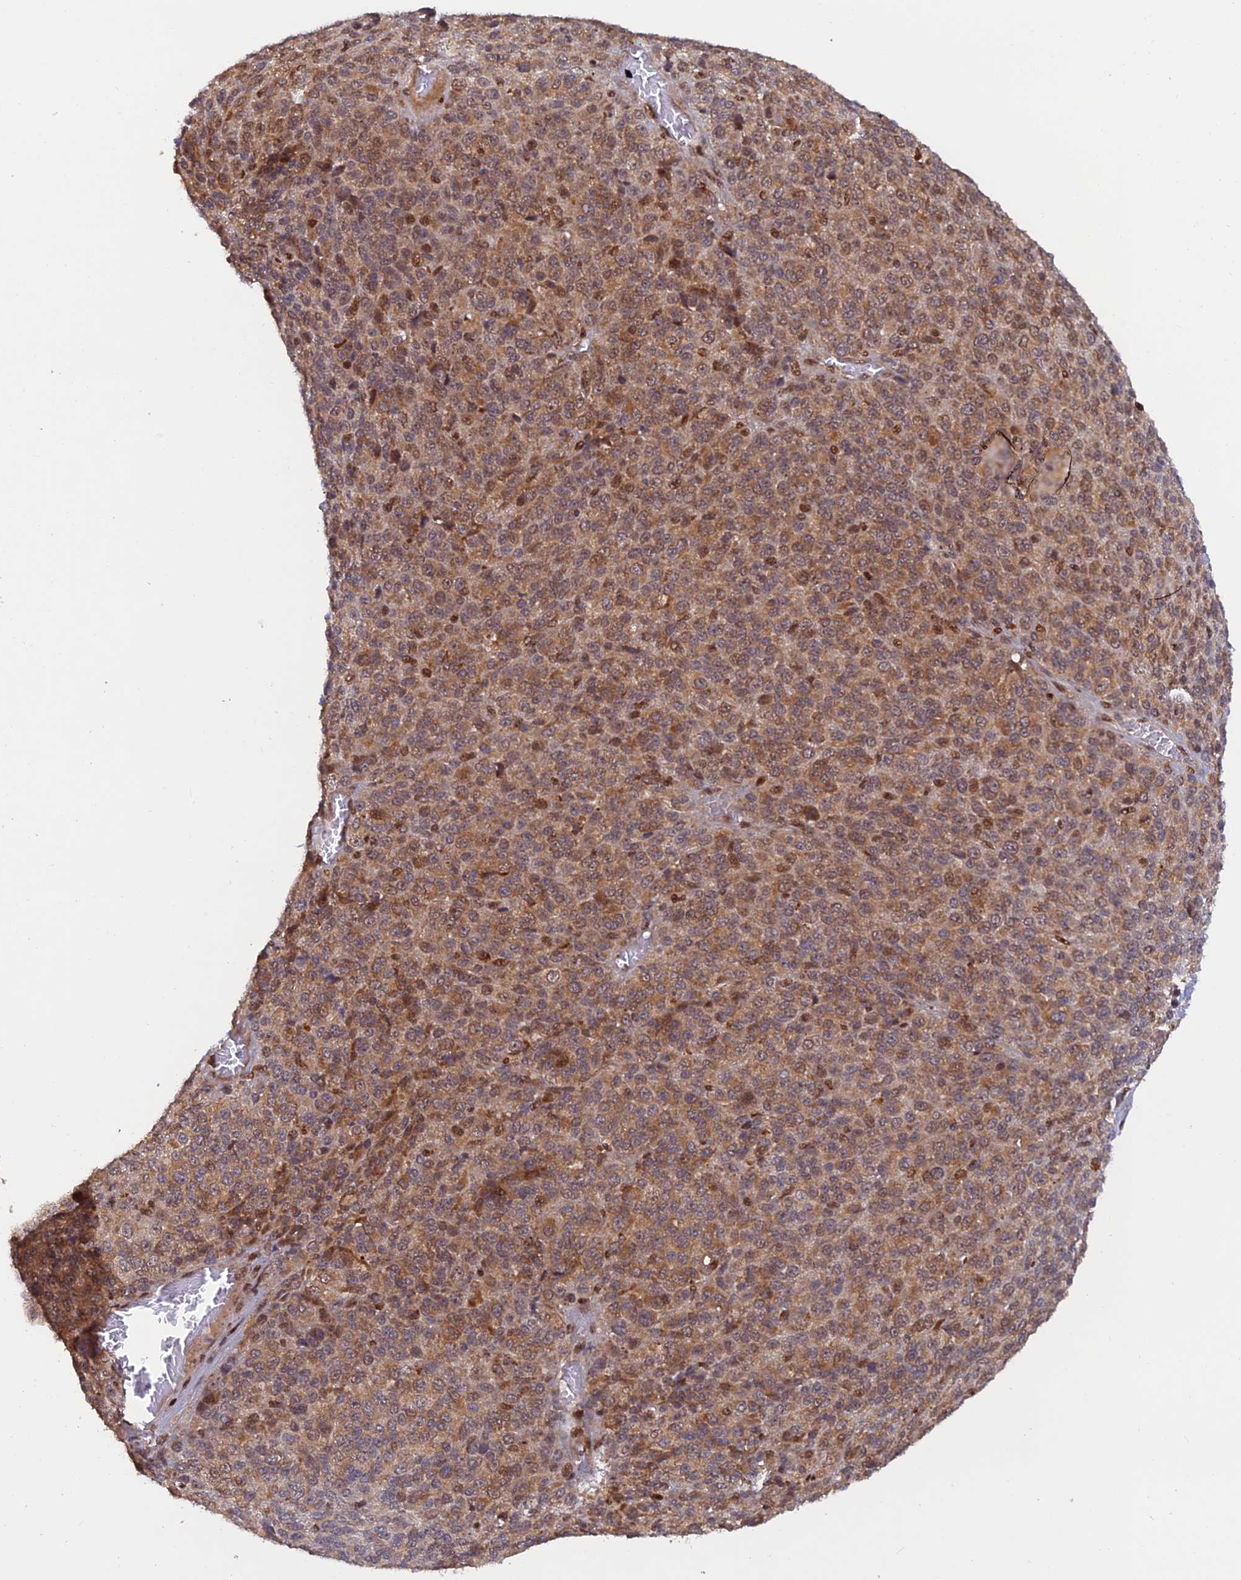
{"staining": {"intensity": "moderate", "quantity": ">75%", "location": "cytoplasmic/membranous,nuclear"}, "tissue": "melanoma", "cell_type": "Tumor cells", "image_type": "cancer", "snomed": [{"axis": "morphology", "description": "Malignant melanoma, Metastatic site"}, {"axis": "topography", "description": "Brain"}], "caption": "Tumor cells show moderate cytoplasmic/membranous and nuclear positivity in about >75% of cells in melanoma.", "gene": "ZNF565", "patient": {"sex": "female", "age": 56}}